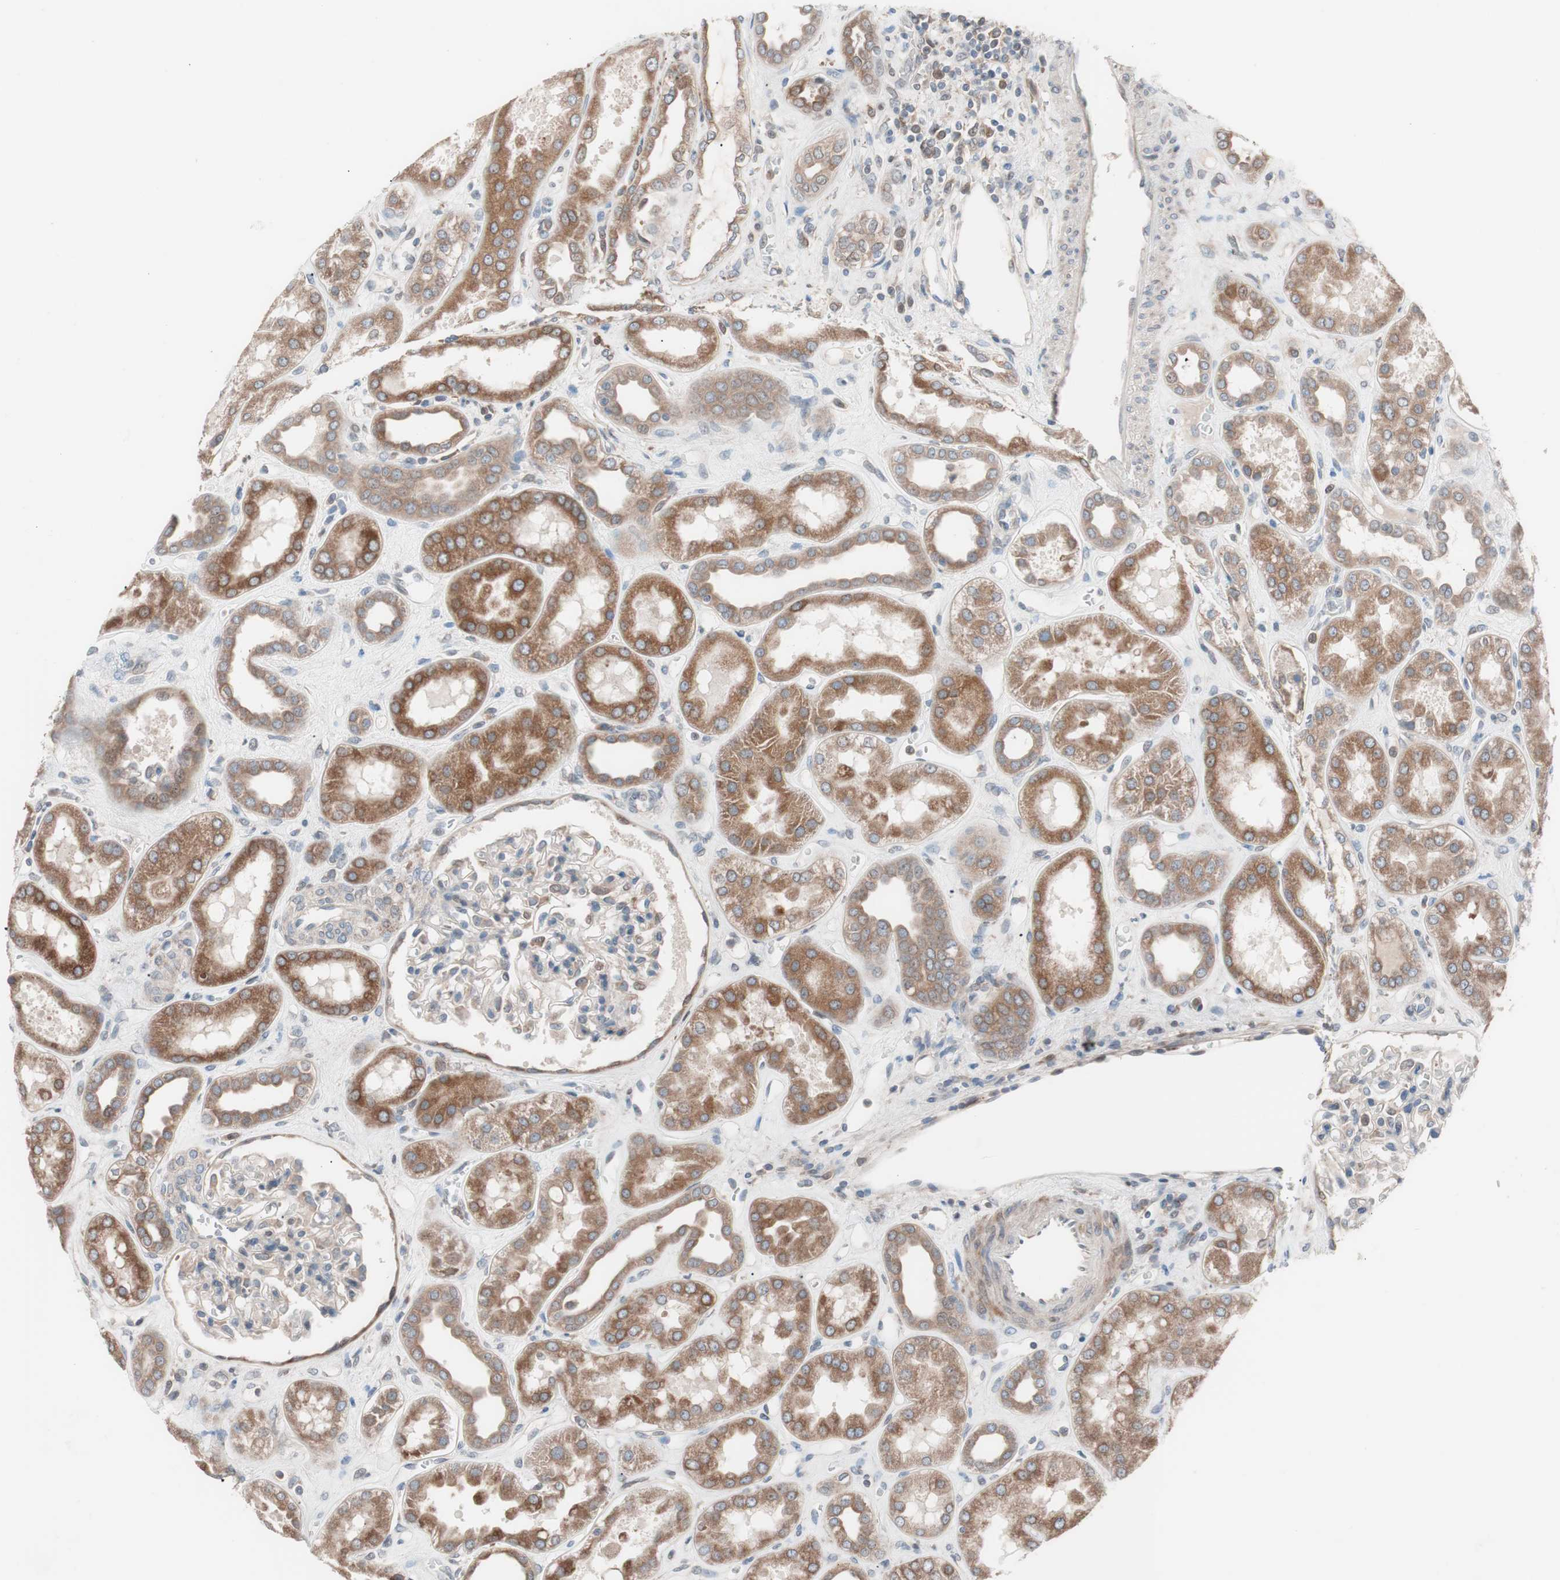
{"staining": {"intensity": "weak", "quantity": "25%-75%", "location": "cytoplasmic/membranous"}, "tissue": "kidney", "cell_type": "Cells in glomeruli", "image_type": "normal", "snomed": [{"axis": "morphology", "description": "Normal tissue, NOS"}, {"axis": "topography", "description": "Kidney"}], "caption": "Benign kidney reveals weak cytoplasmic/membranous expression in approximately 25%-75% of cells in glomeruli (Brightfield microscopy of DAB IHC at high magnification)..", "gene": "FAAH", "patient": {"sex": "male", "age": 59}}